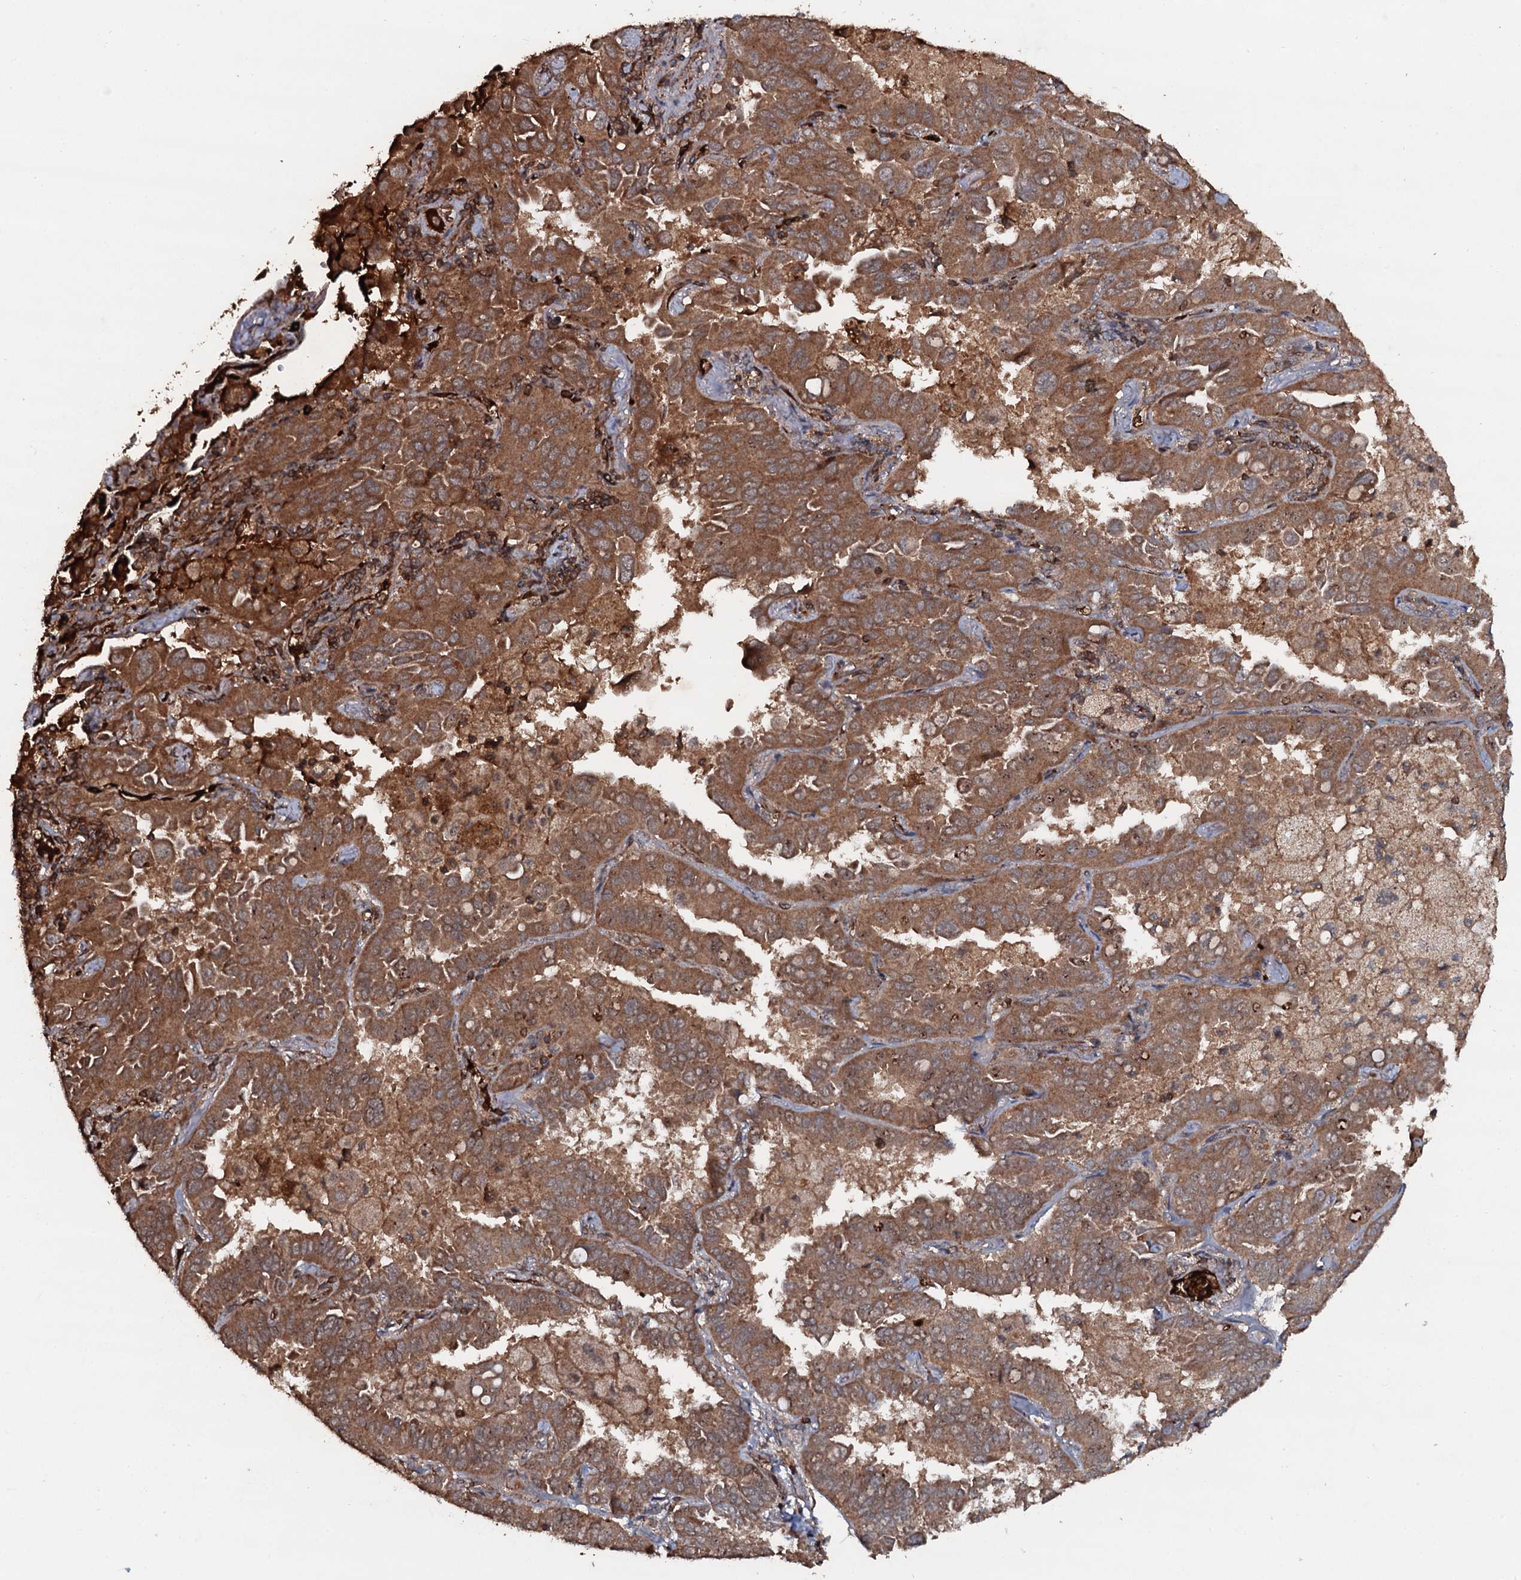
{"staining": {"intensity": "moderate", "quantity": ">75%", "location": "cytoplasmic/membranous"}, "tissue": "lung cancer", "cell_type": "Tumor cells", "image_type": "cancer", "snomed": [{"axis": "morphology", "description": "Adenocarcinoma, NOS"}, {"axis": "topography", "description": "Lung"}], "caption": "DAB (3,3'-diaminobenzidine) immunohistochemical staining of human lung cancer (adenocarcinoma) exhibits moderate cytoplasmic/membranous protein positivity in approximately >75% of tumor cells.", "gene": "ADGRG3", "patient": {"sex": "male", "age": 64}}